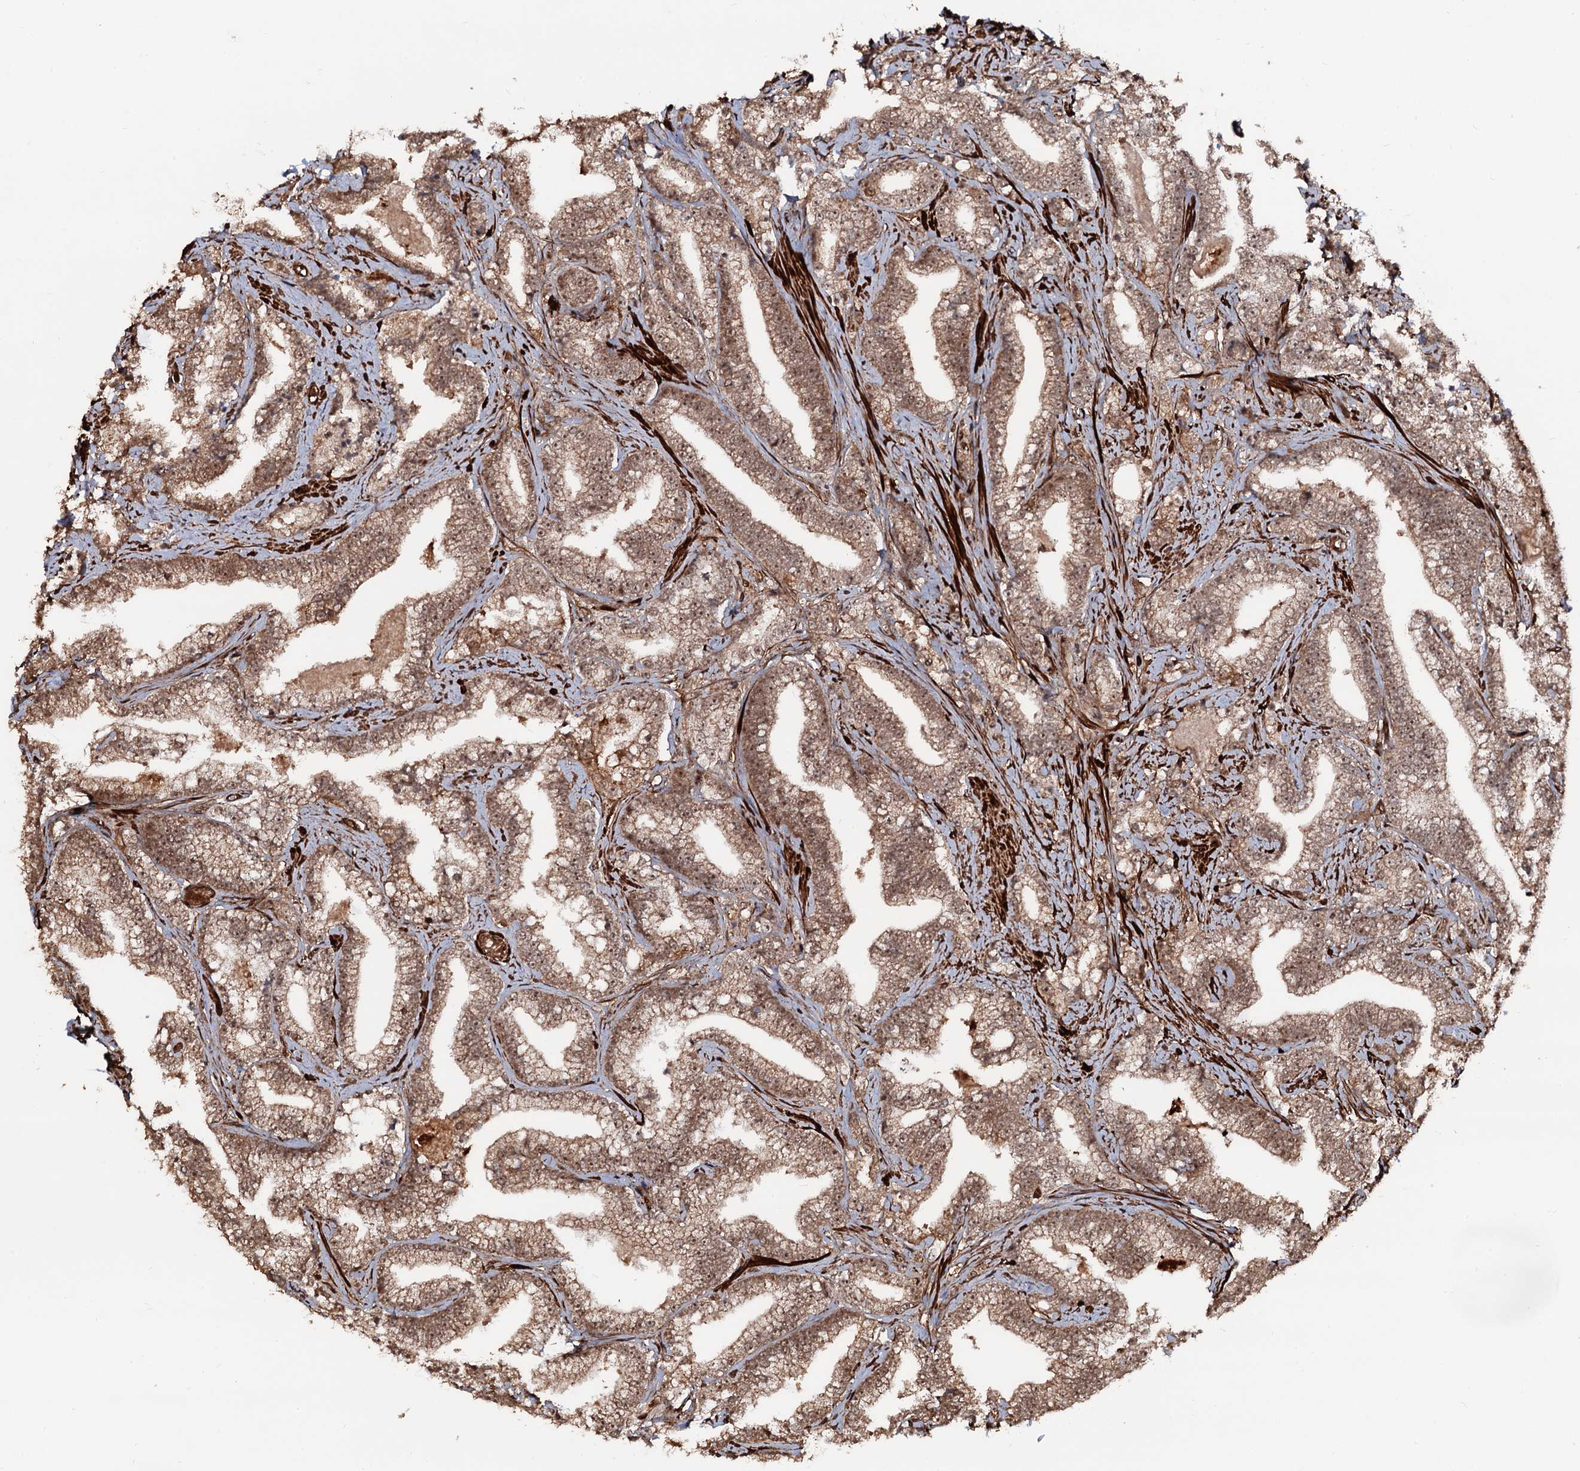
{"staining": {"intensity": "moderate", "quantity": ">75%", "location": "cytoplasmic/membranous,nuclear"}, "tissue": "prostate cancer", "cell_type": "Tumor cells", "image_type": "cancer", "snomed": [{"axis": "morphology", "description": "Adenocarcinoma, High grade"}, {"axis": "topography", "description": "Prostate and seminal vesicle, NOS"}], "caption": "Human prostate cancer (high-grade adenocarcinoma) stained for a protein (brown) shows moderate cytoplasmic/membranous and nuclear positive staining in approximately >75% of tumor cells.", "gene": "SNRNP25", "patient": {"sex": "male", "age": 67}}